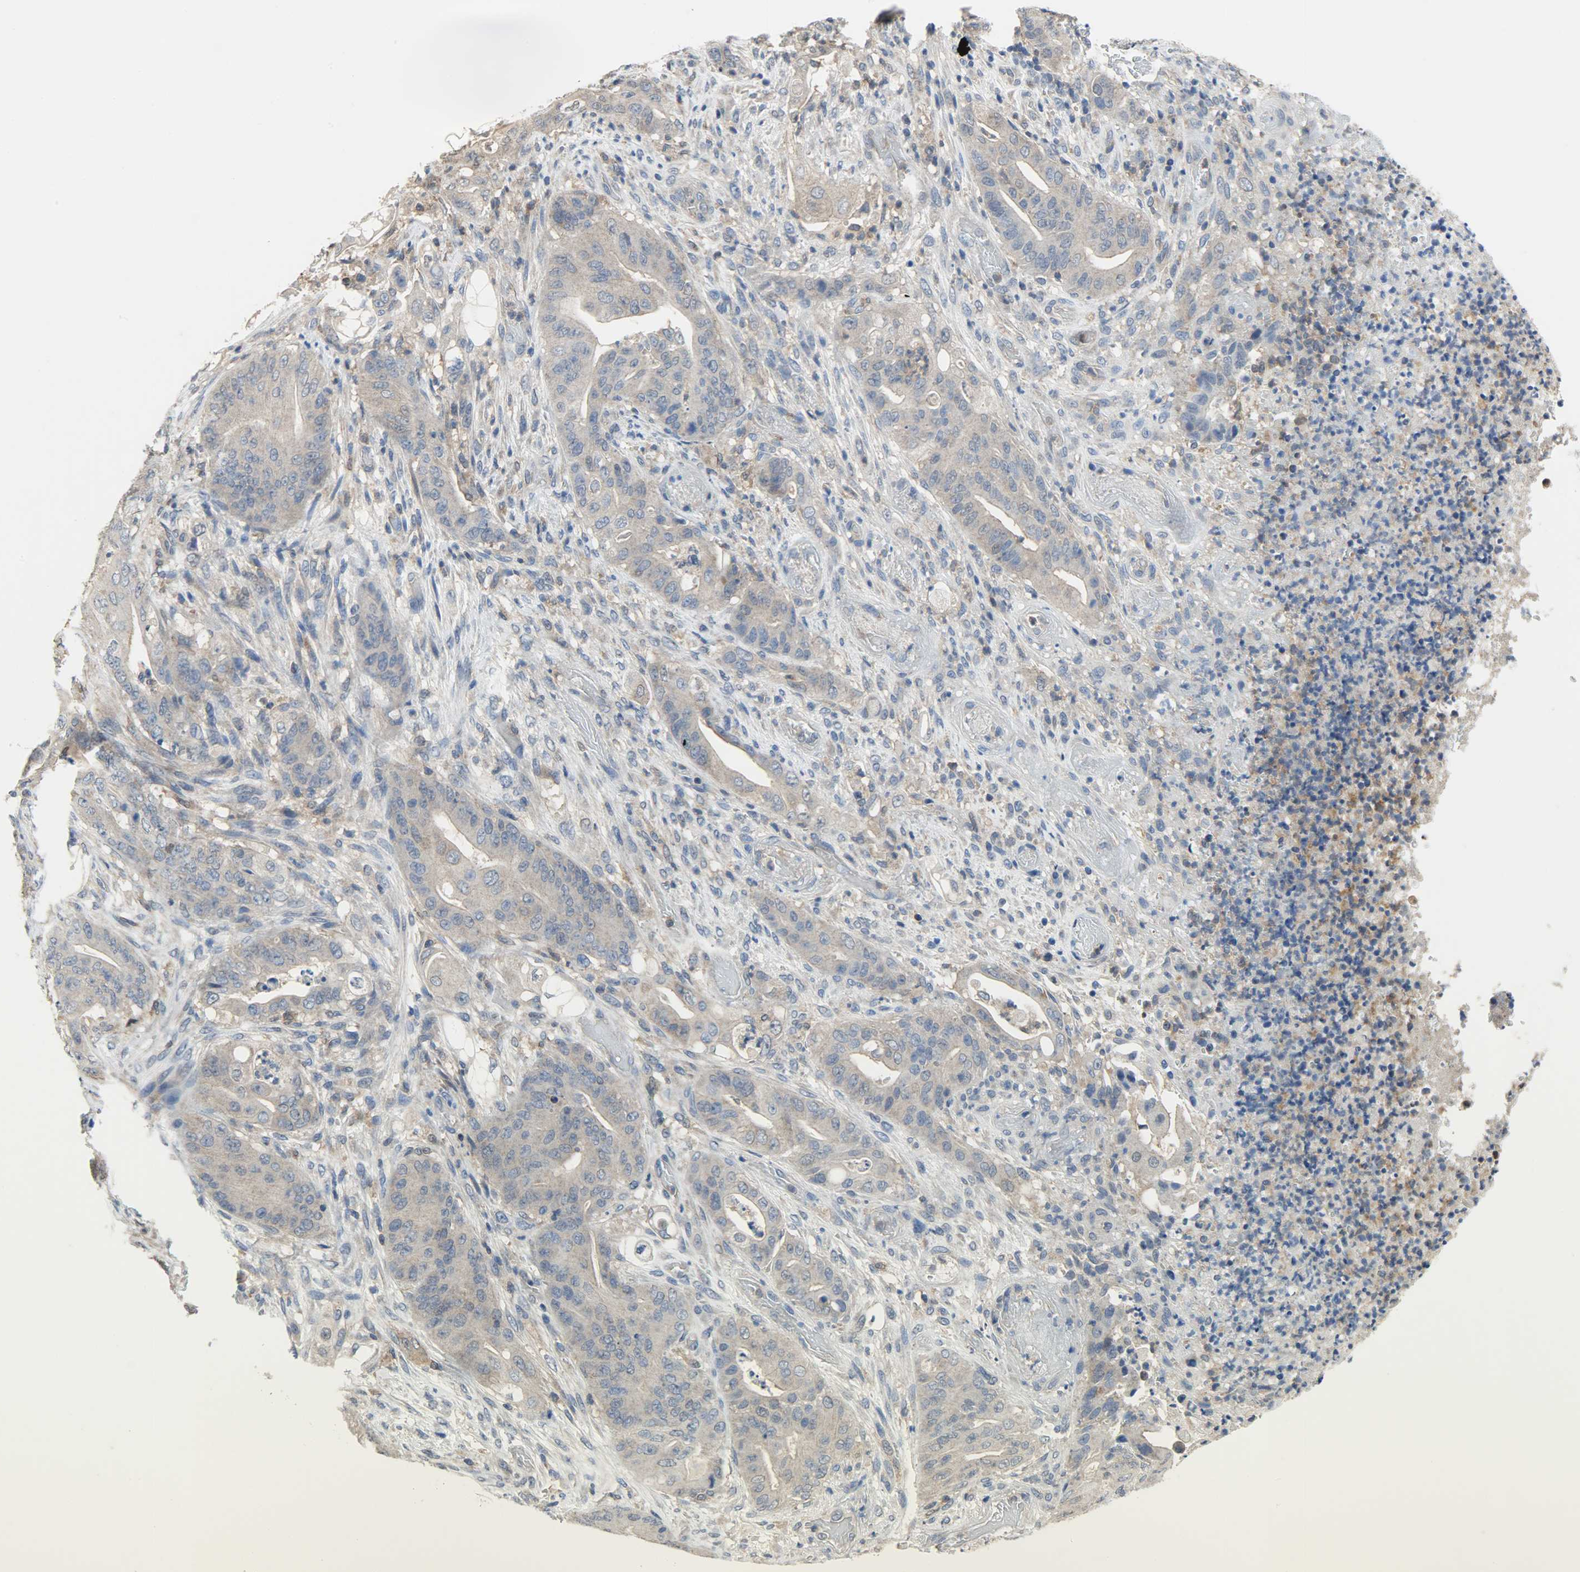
{"staining": {"intensity": "moderate", "quantity": ">75%", "location": "cytoplasmic/membranous"}, "tissue": "stomach cancer", "cell_type": "Tumor cells", "image_type": "cancer", "snomed": [{"axis": "morphology", "description": "Adenocarcinoma, NOS"}, {"axis": "topography", "description": "Stomach"}], "caption": "This is a histology image of immunohistochemistry (IHC) staining of stomach adenocarcinoma, which shows moderate staining in the cytoplasmic/membranous of tumor cells.", "gene": "TRIM21", "patient": {"sex": "female", "age": 73}}